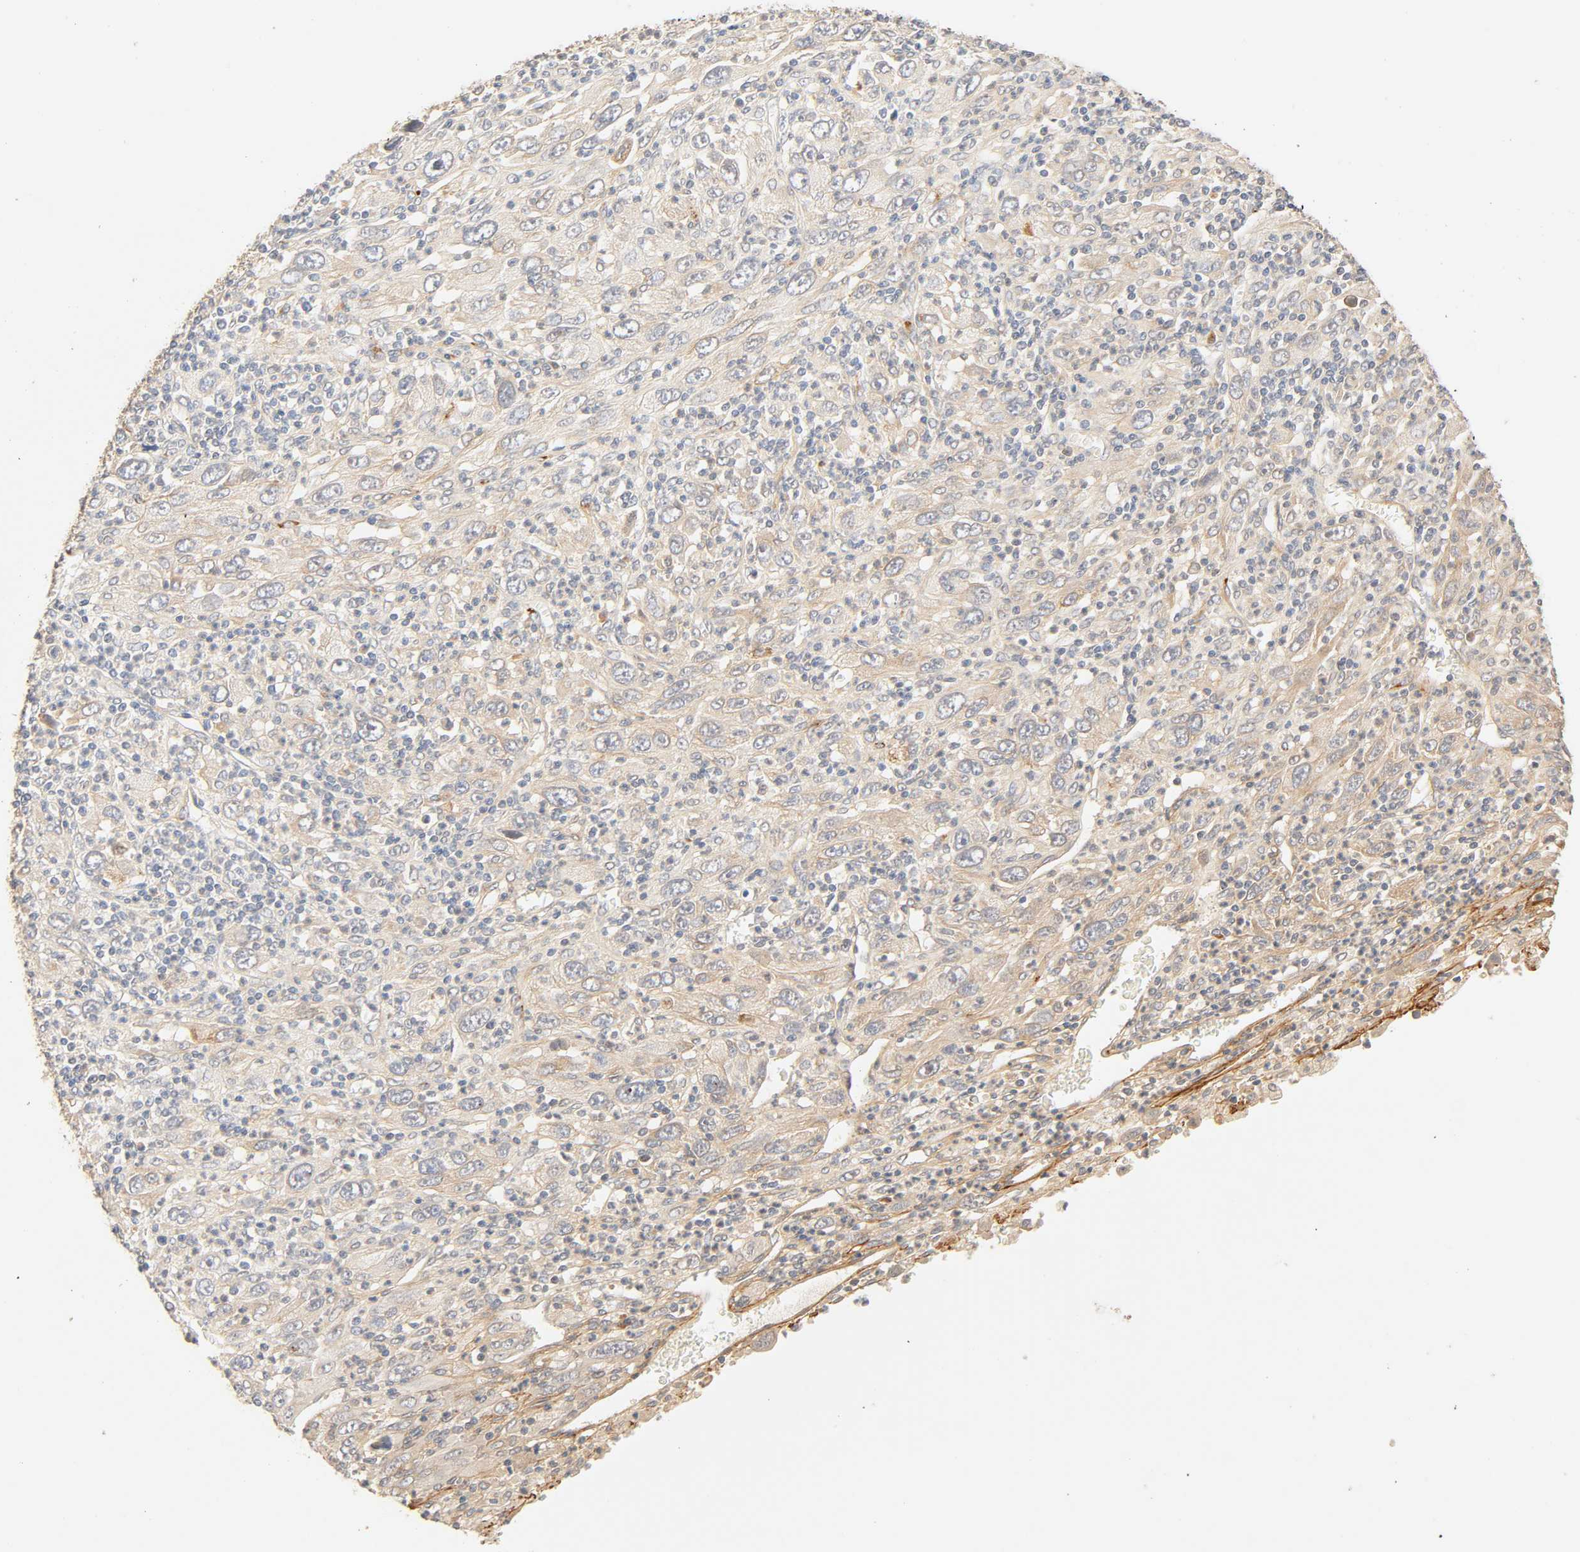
{"staining": {"intensity": "moderate", "quantity": ">75%", "location": "cytoplasmic/membranous"}, "tissue": "melanoma", "cell_type": "Tumor cells", "image_type": "cancer", "snomed": [{"axis": "morphology", "description": "Malignant melanoma, Metastatic site"}, {"axis": "topography", "description": "Skin"}], "caption": "An immunohistochemistry (IHC) image of tumor tissue is shown. Protein staining in brown shows moderate cytoplasmic/membranous positivity in malignant melanoma (metastatic site) within tumor cells.", "gene": "CACNA1G", "patient": {"sex": "female", "age": 56}}